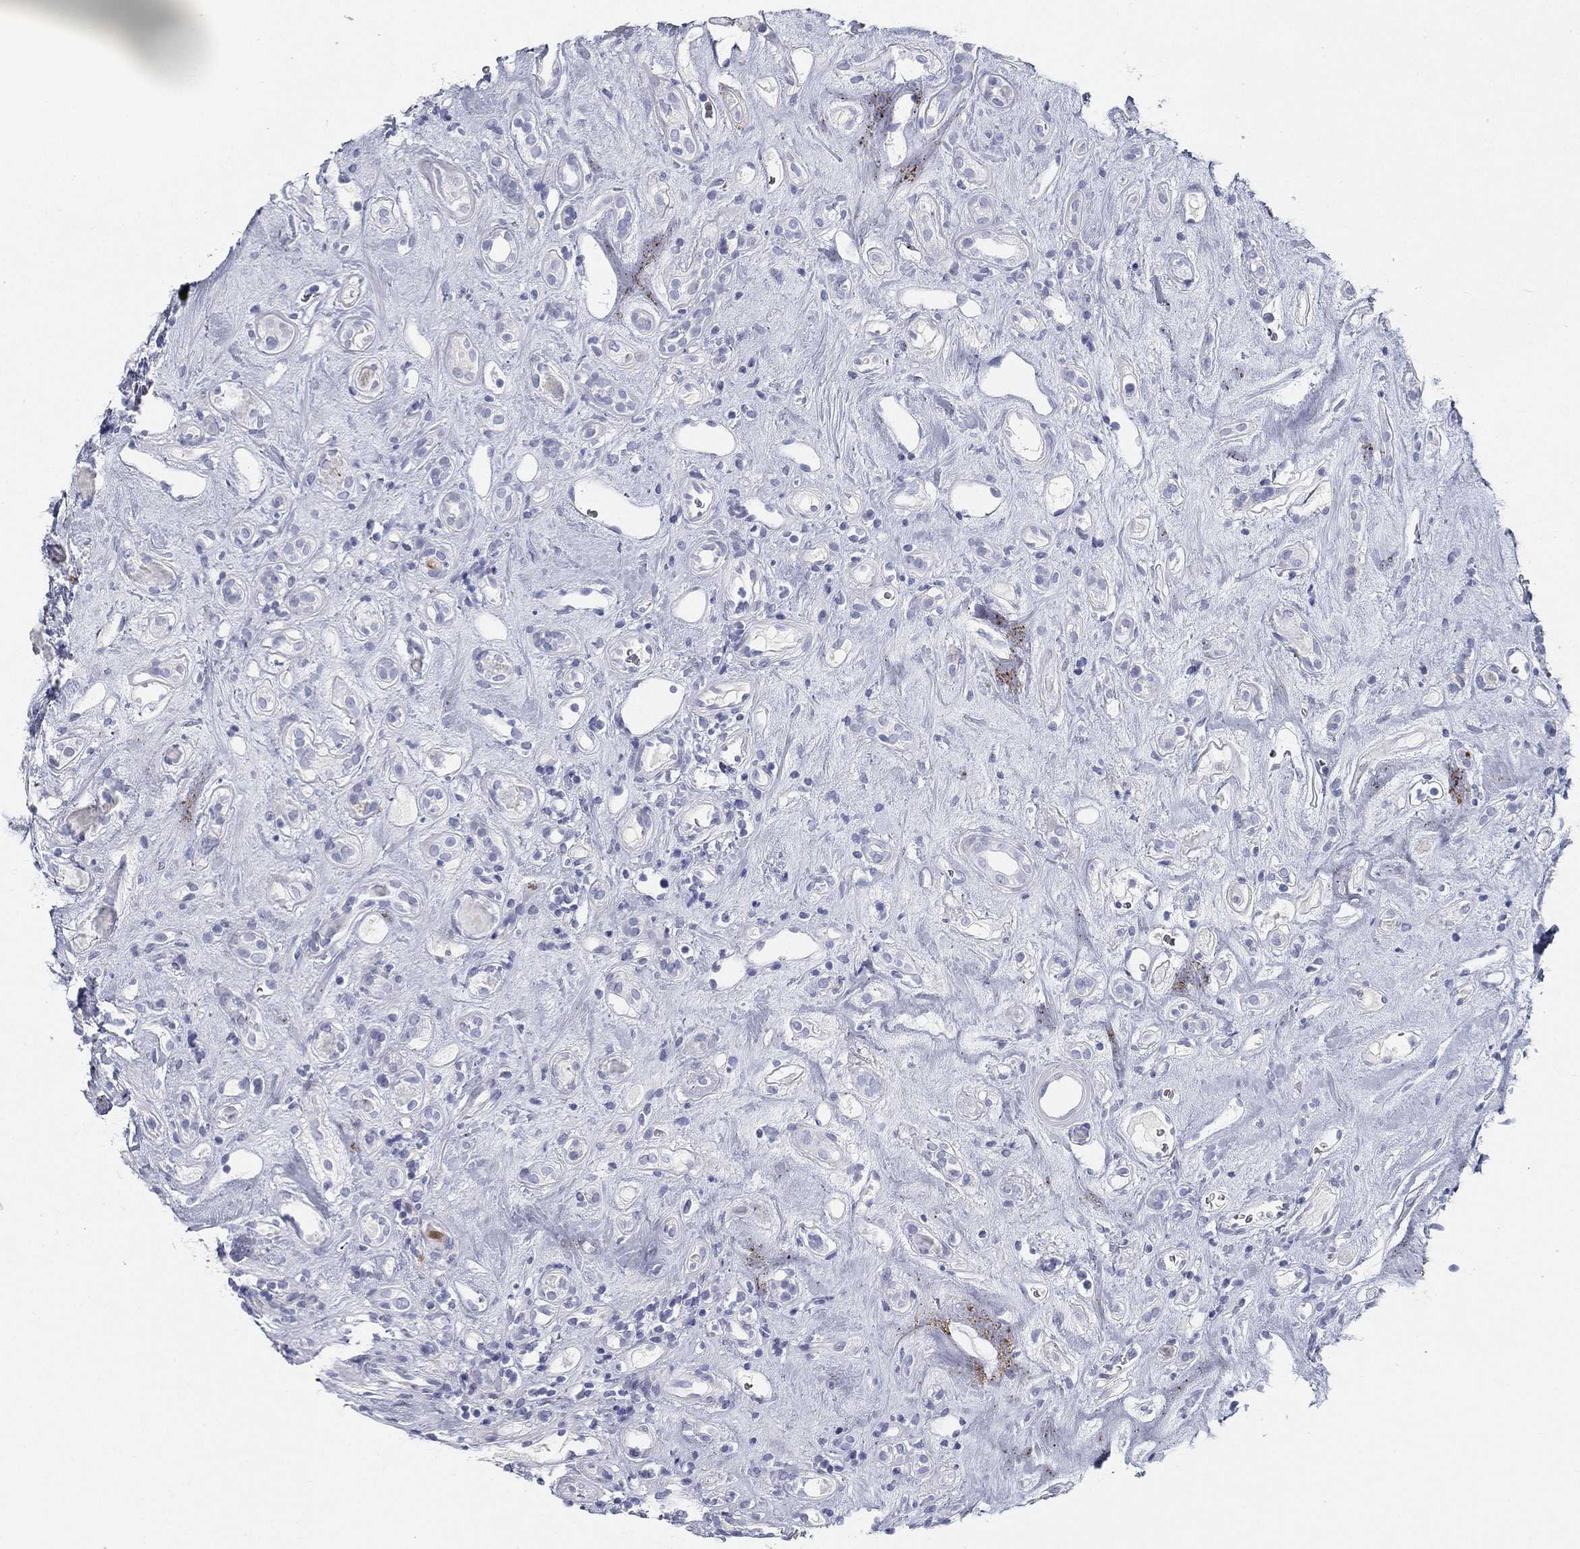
{"staining": {"intensity": "negative", "quantity": "none", "location": "none"}, "tissue": "renal cancer", "cell_type": "Tumor cells", "image_type": "cancer", "snomed": [{"axis": "morphology", "description": "Adenocarcinoma, NOS"}, {"axis": "topography", "description": "Kidney"}], "caption": "The immunohistochemistry (IHC) histopathology image has no significant expression in tumor cells of adenocarcinoma (renal) tissue.", "gene": "SPPL2C", "patient": {"sex": "female", "age": 89}}